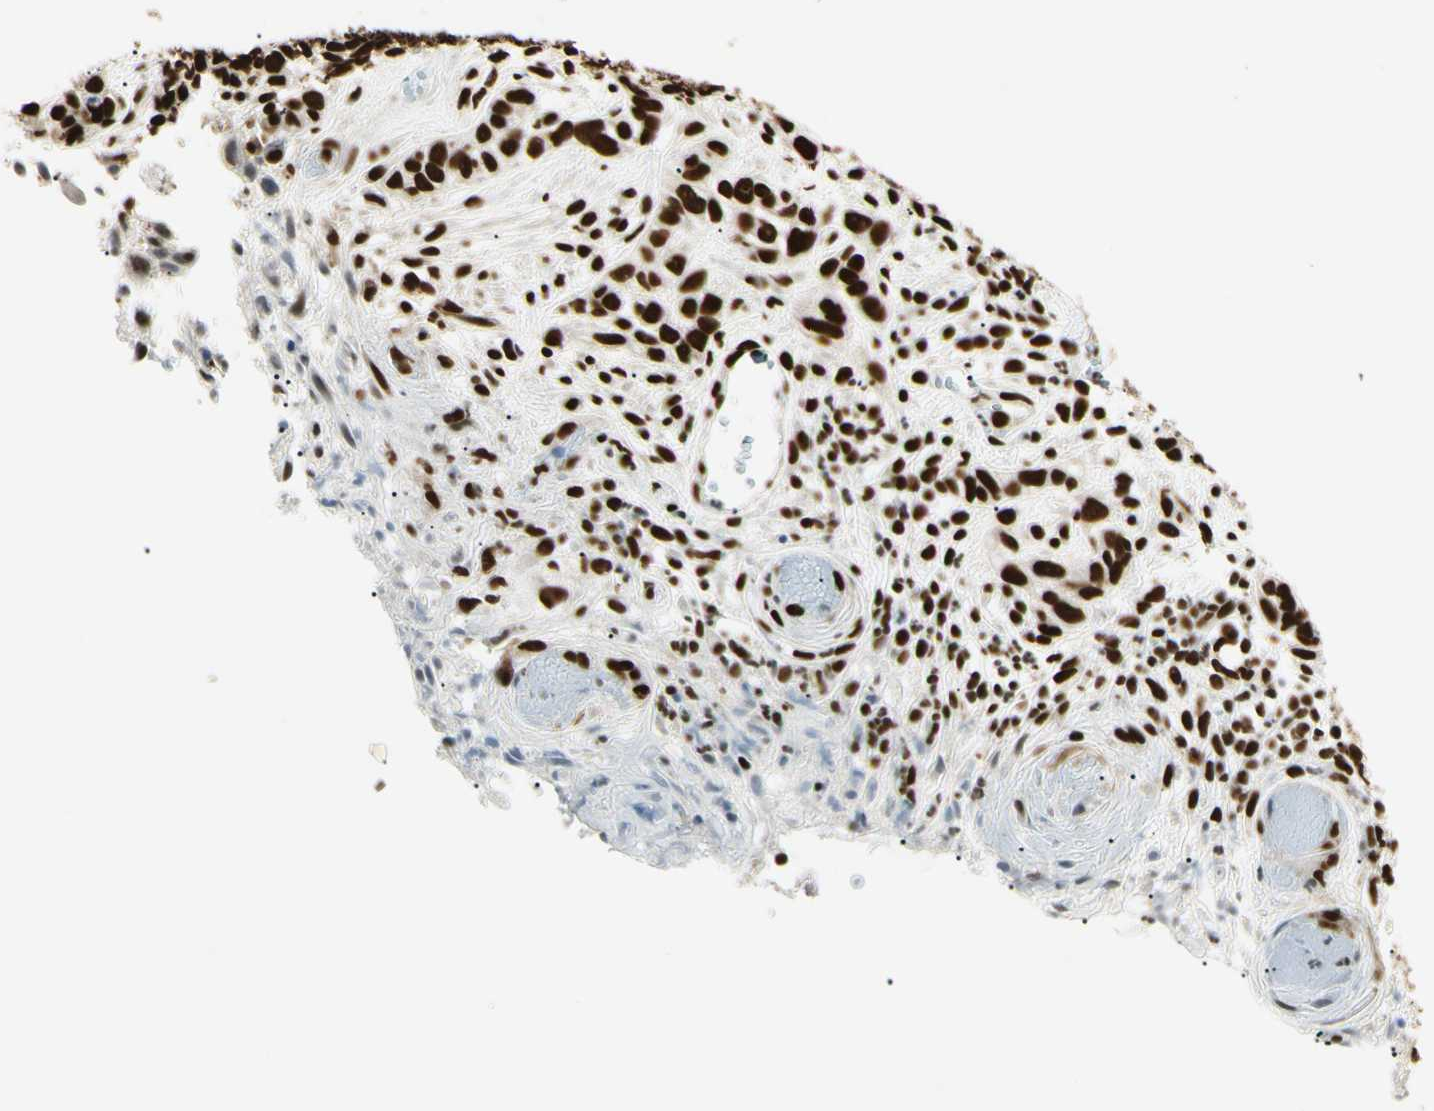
{"staining": {"intensity": "strong", "quantity": ">75%", "location": "nuclear"}, "tissue": "skin cancer", "cell_type": "Tumor cells", "image_type": "cancer", "snomed": [{"axis": "morphology", "description": "Basal cell carcinoma"}, {"axis": "topography", "description": "Skin"}], "caption": "Approximately >75% of tumor cells in basal cell carcinoma (skin) show strong nuclear protein staining as visualized by brown immunohistochemical staining.", "gene": "FUS", "patient": {"sex": "male", "age": 87}}